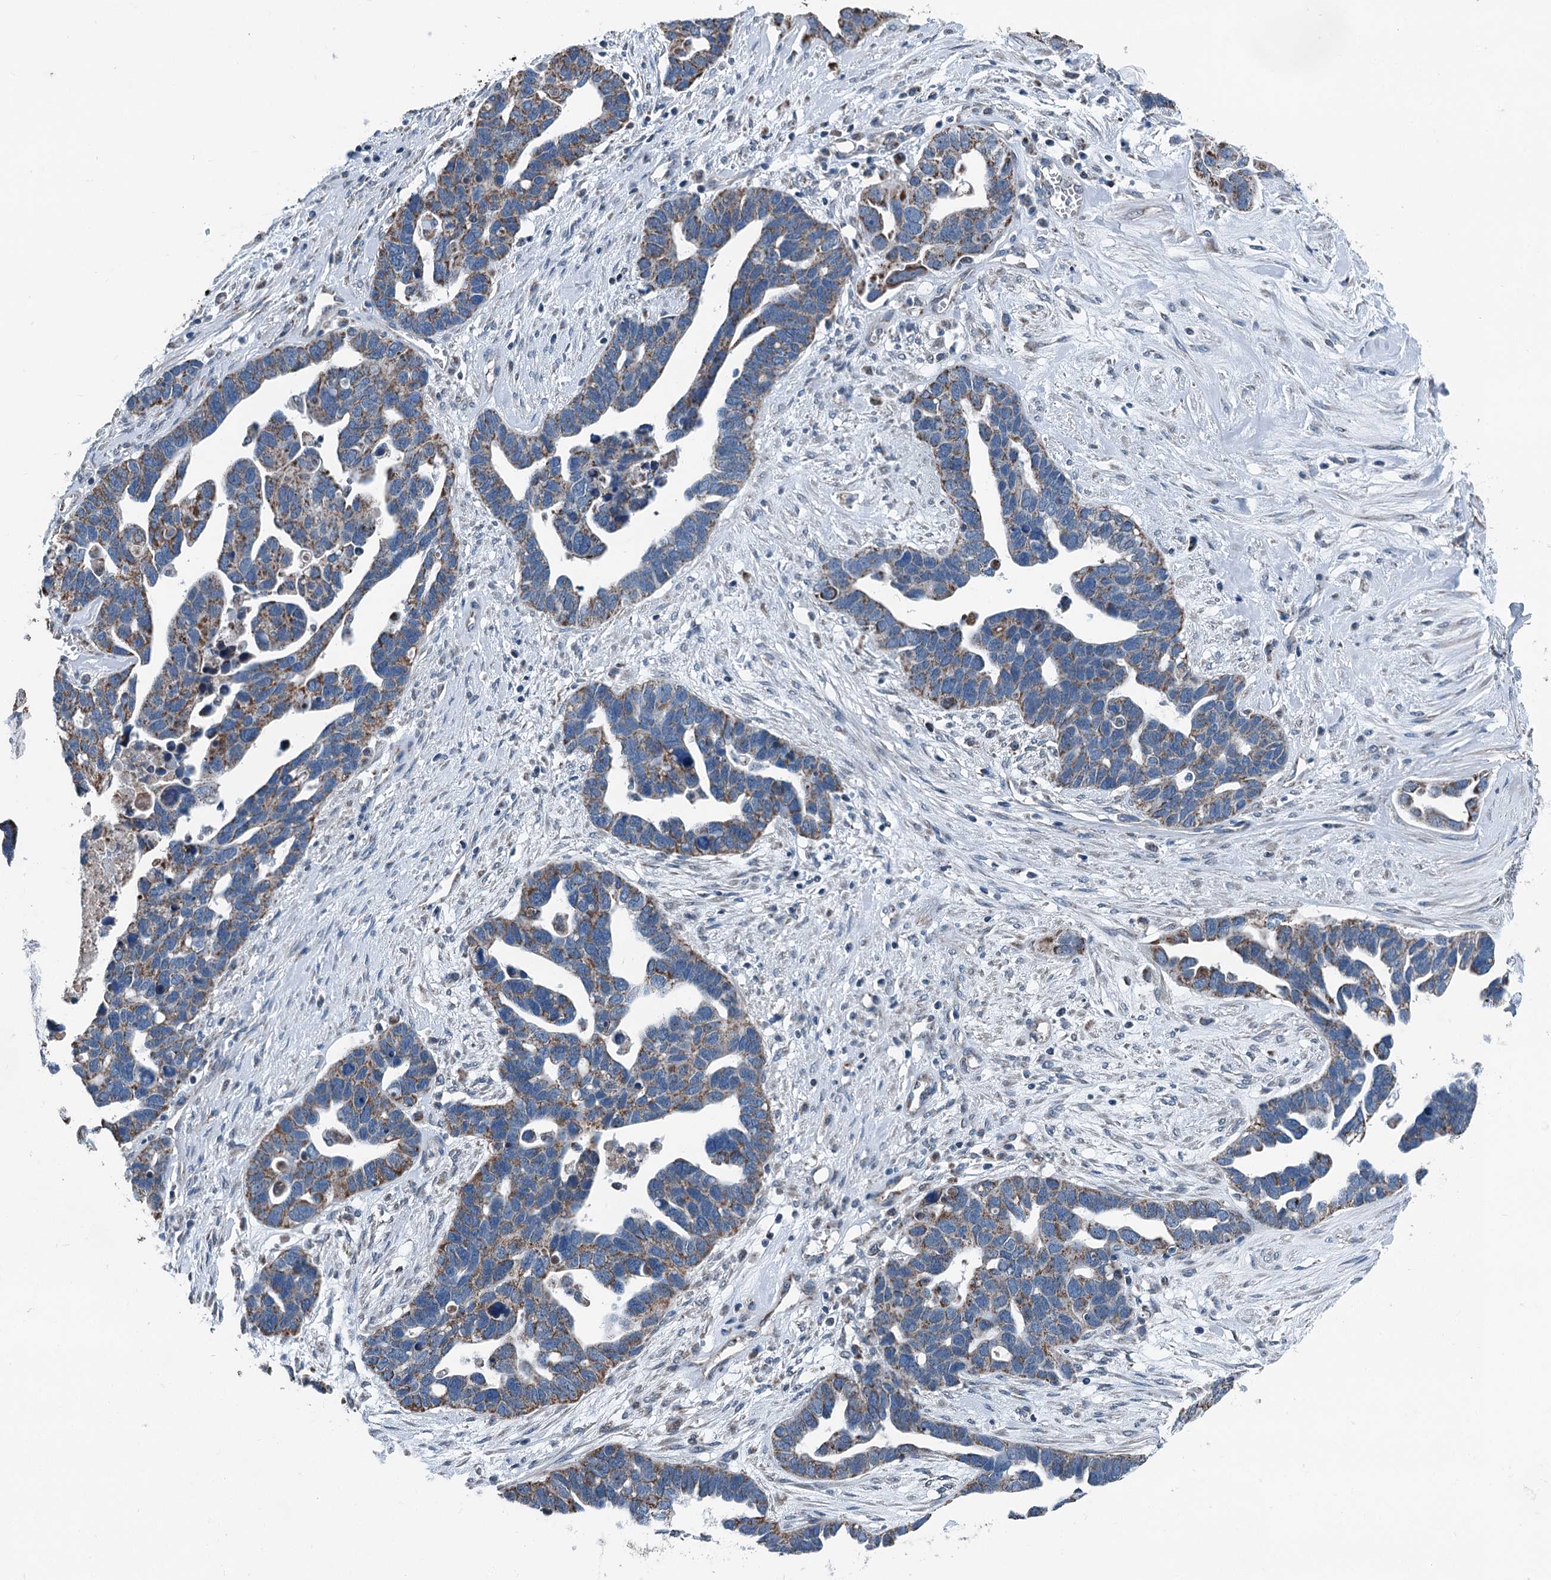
{"staining": {"intensity": "moderate", "quantity": ">75%", "location": "cytoplasmic/membranous"}, "tissue": "ovarian cancer", "cell_type": "Tumor cells", "image_type": "cancer", "snomed": [{"axis": "morphology", "description": "Cystadenocarcinoma, serous, NOS"}, {"axis": "topography", "description": "Ovary"}], "caption": "Immunohistochemistry (DAB) staining of human ovarian cancer (serous cystadenocarcinoma) exhibits moderate cytoplasmic/membranous protein staining in about >75% of tumor cells.", "gene": "TRPT1", "patient": {"sex": "female", "age": 54}}